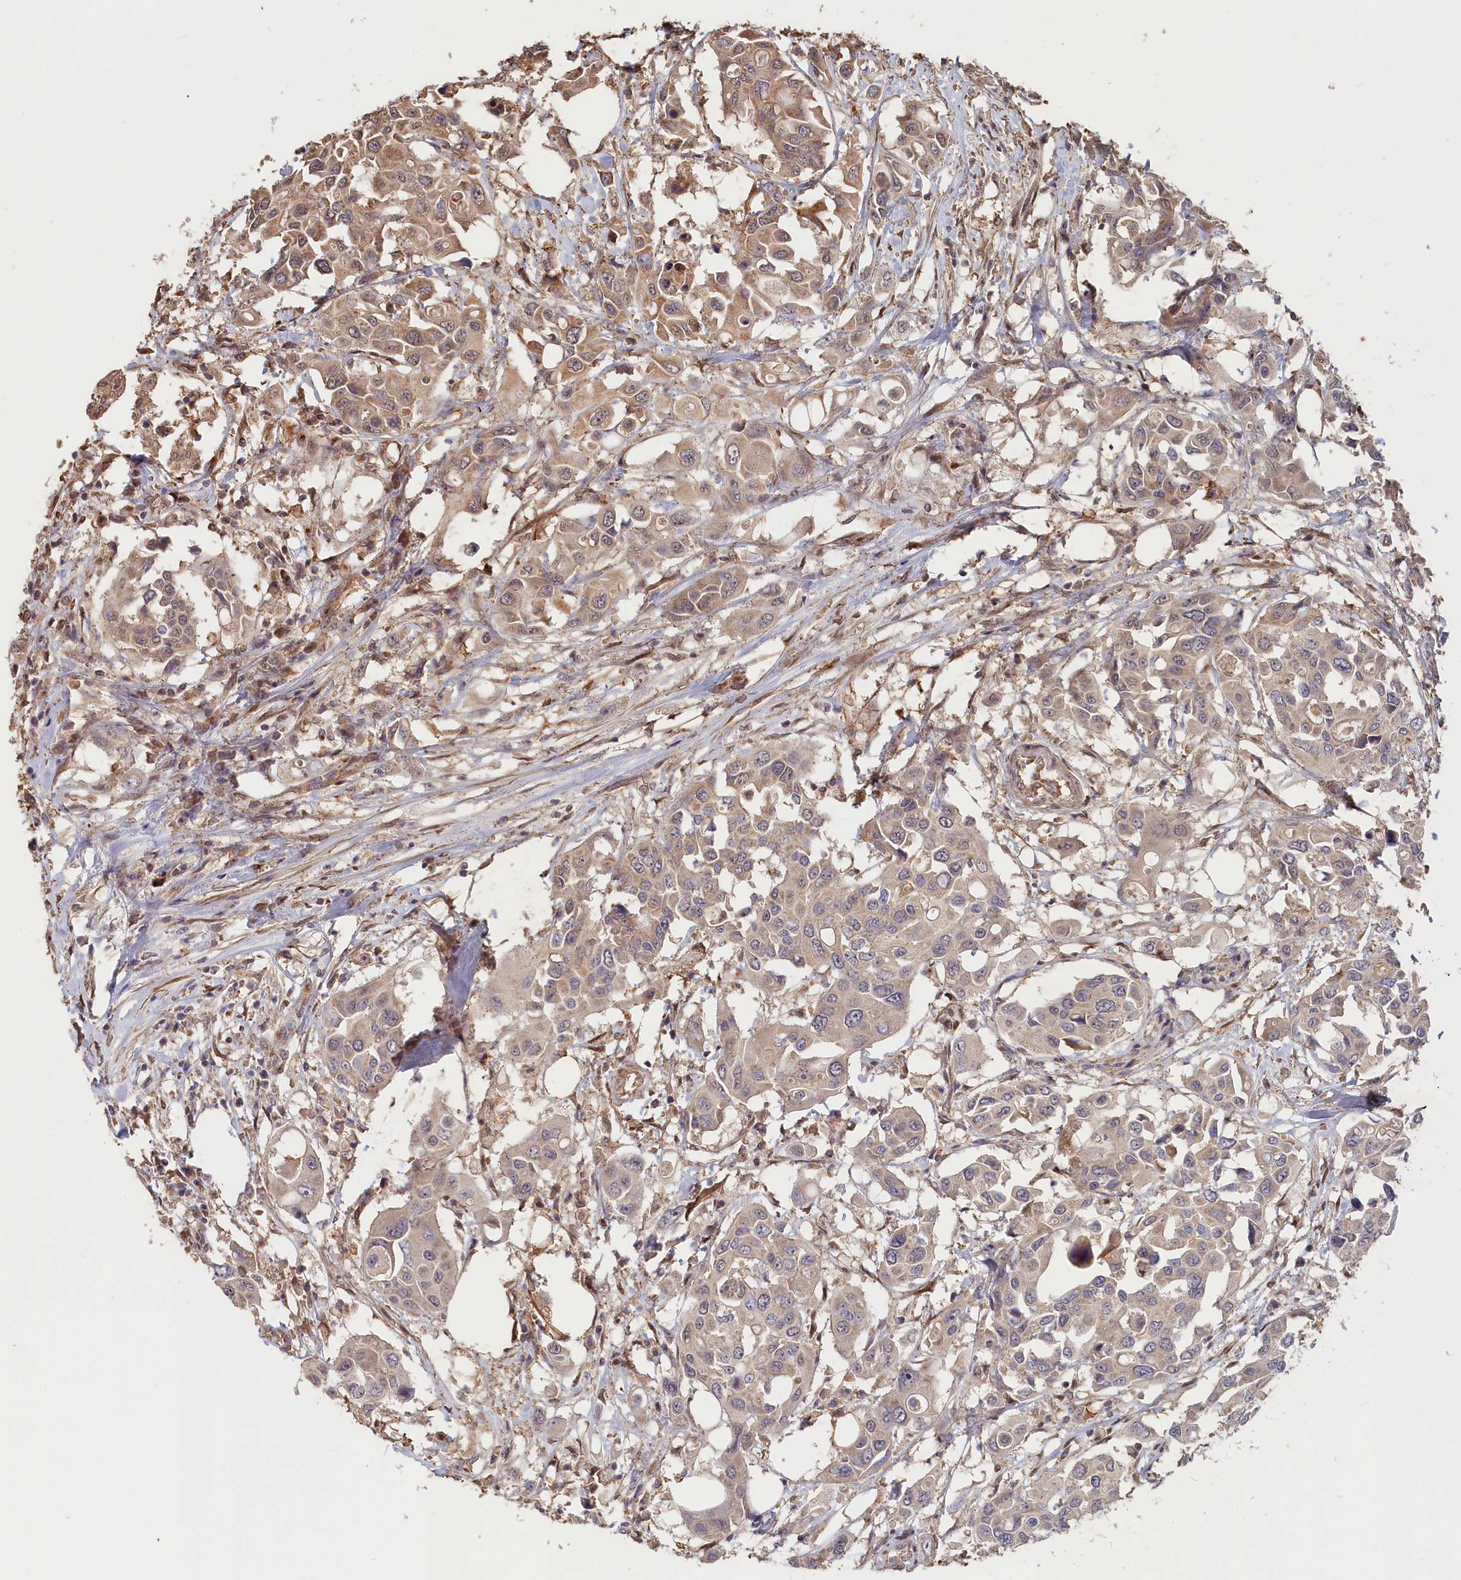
{"staining": {"intensity": "weak", "quantity": ">75%", "location": "cytoplasmic/membranous"}, "tissue": "colorectal cancer", "cell_type": "Tumor cells", "image_type": "cancer", "snomed": [{"axis": "morphology", "description": "Adenocarcinoma, NOS"}, {"axis": "topography", "description": "Colon"}], "caption": "Immunohistochemistry histopathology image of neoplastic tissue: colorectal cancer stained using IHC displays low levels of weak protein expression localized specifically in the cytoplasmic/membranous of tumor cells, appearing as a cytoplasmic/membranous brown color.", "gene": "STX16", "patient": {"sex": "male", "age": 77}}